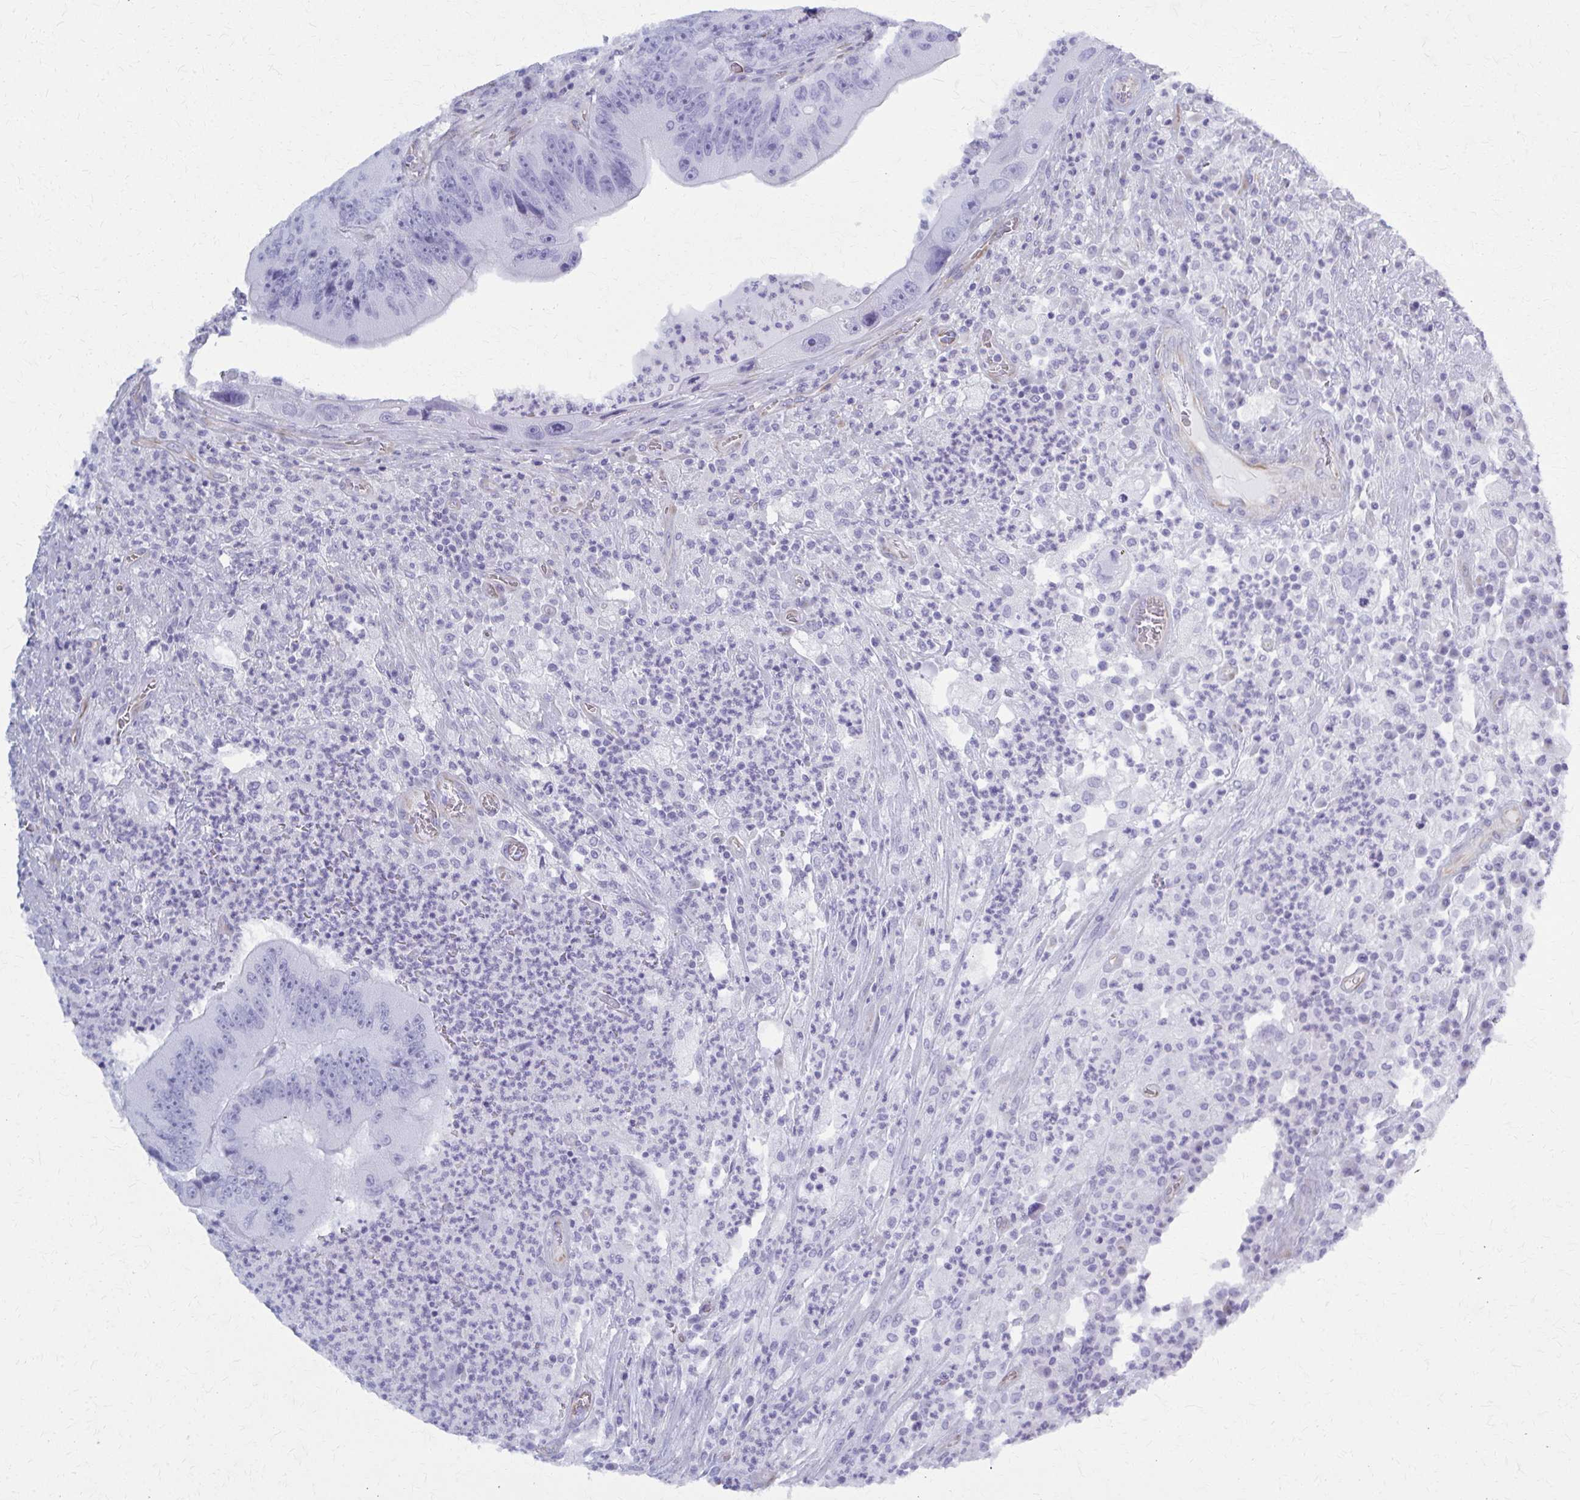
{"staining": {"intensity": "negative", "quantity": "none", "location": "none"}, "tissue": "colorectal cancer", "cell_type": "Tumor cells", "image_type": "cancer", "snomed": [{"axis": "morphology", "description": "Adenocarcinoma, NOS"}, {"axis": "topography", "description": "Colon"}], "caption": "Tumor cells show no significant expression in colorectal cancer. (IHC, brightfield microscopy, high magnification).", "gene": "GFAP", "patient": {"sex": "female", "age": 86}}